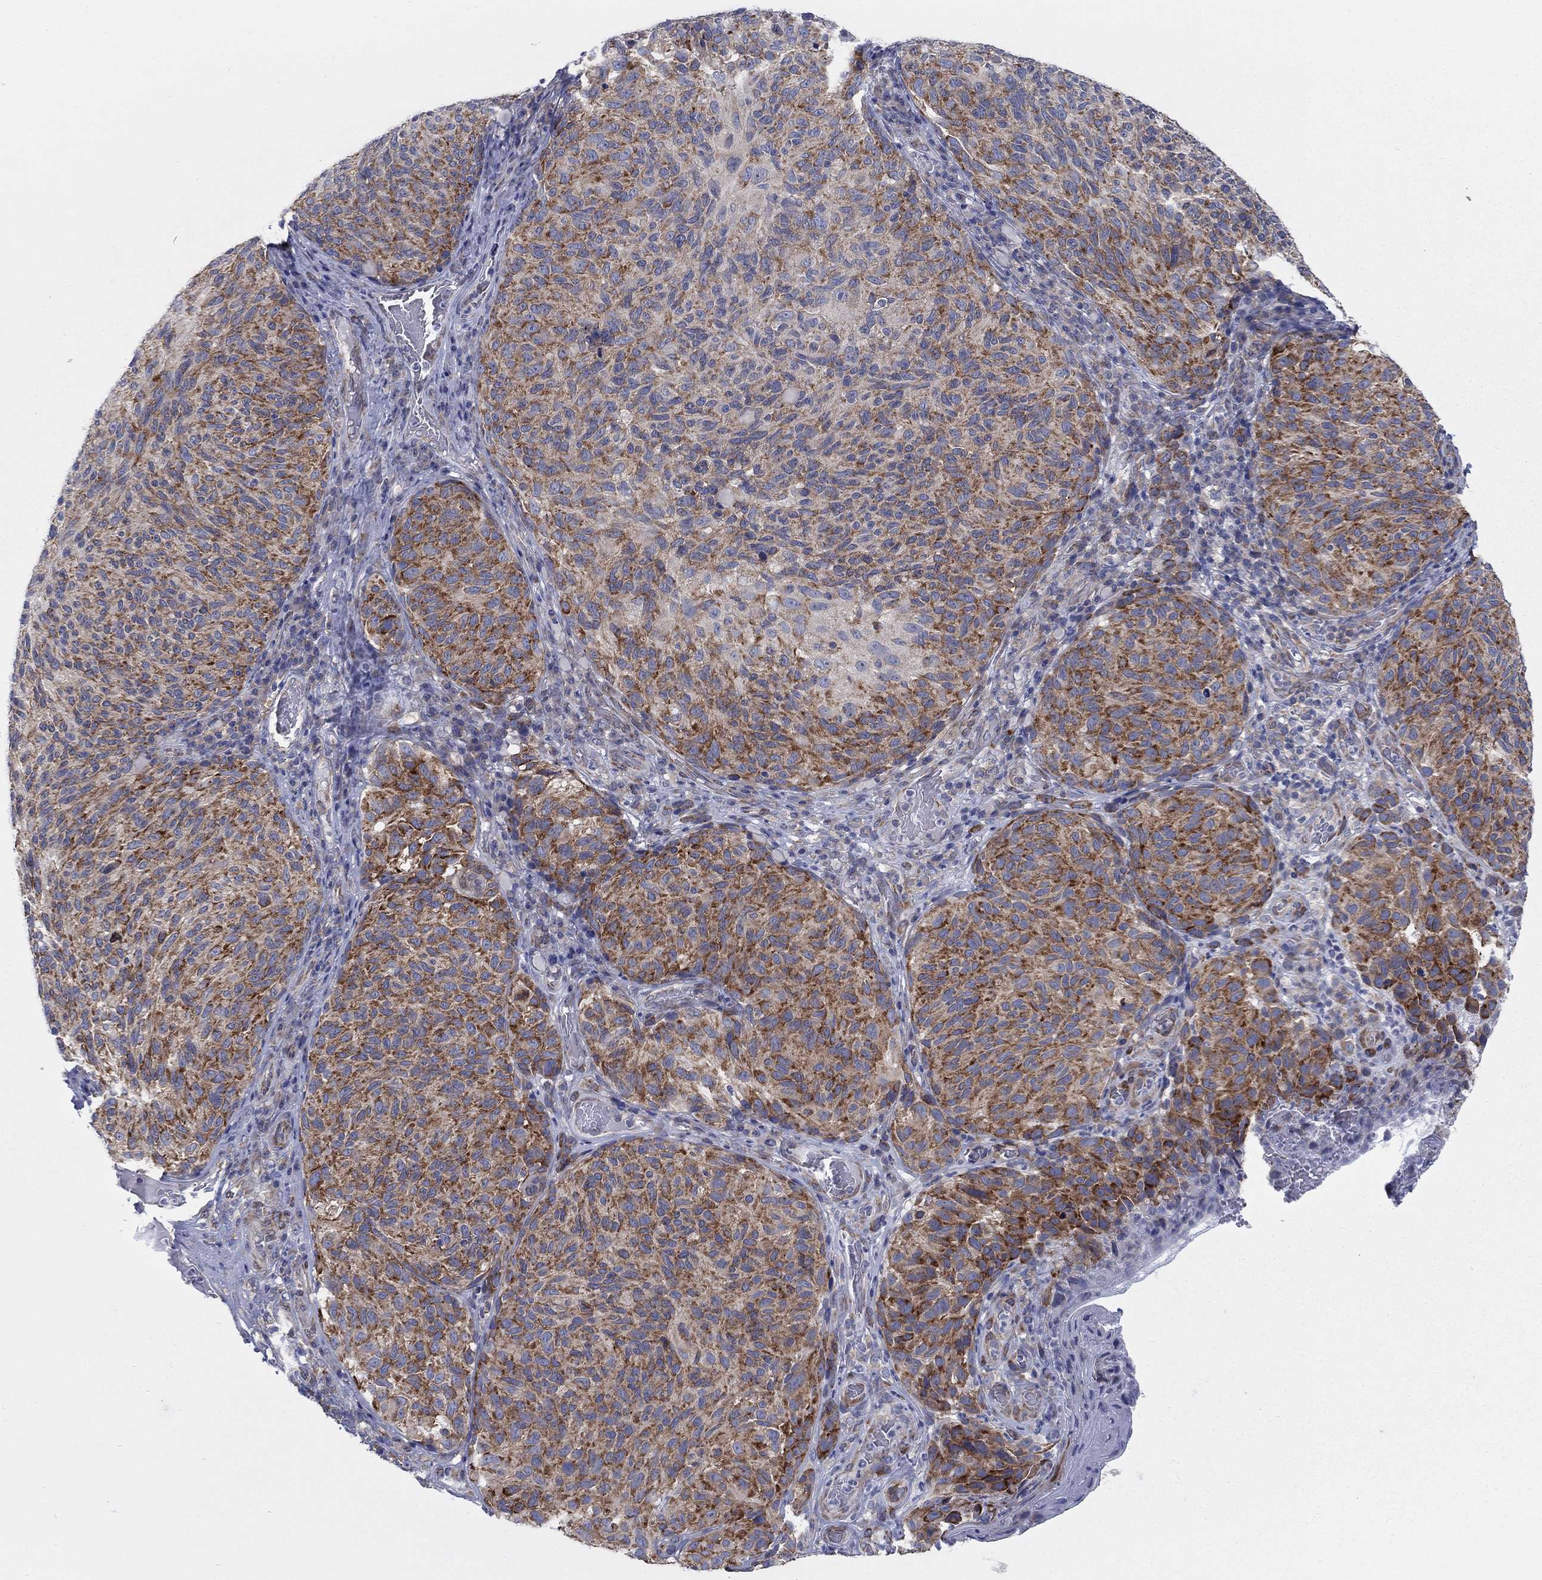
{"staining": {"intensity": "strong", "quantity": "25%-75%", "location": "cytoplasmic/membranous"}, "tissue": "melanoma", "cell_type": "Tumor cells", "image_type": "cancer", "snomed": [{"axis": "morphology", "description": "Malignant melanoma, NOS"}, {"axis": "topography", "description": "Skin"}], "caption": "Human melanoma stained for a protein (brown) reveals strong cytoplasmic/membranous positive positivity in about 25%-75% of tumor cells.", "gene": "TMEM59", "patient": {"sex": "female", "age": 73}}